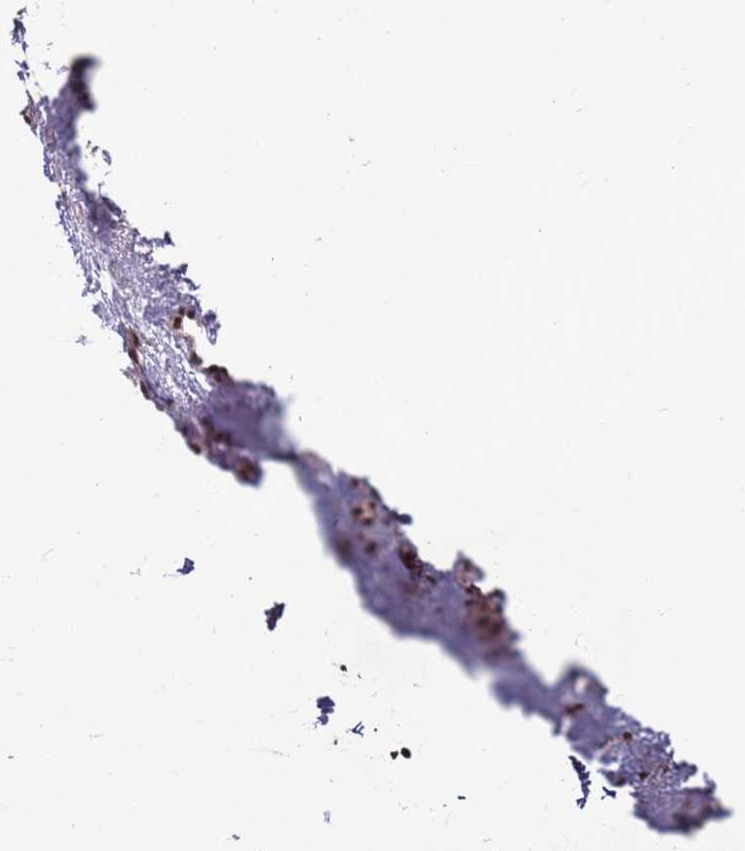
{"staining": {"intensity": "strong", "quantity": ">75%", "location": "nuclear"}, "tissue": "nasopharynx", "cell_type": "Respiratory epithelial cells", "image_type": "normal", "snomed": [{"axis": "morphology", "description": "Normal tissue, NOS"}, {"axis": "topography", "description": "Nasopharynx"}], "caption": "A photomicrograph showing strong nuclear positivity in approximately >75% of respiratory epithelial cells in normal nasopharynx, as visualized by brown immunohistochemical staining.", "gene": "AKAP8L", "patient": {"sex": "male", "age": 82}}